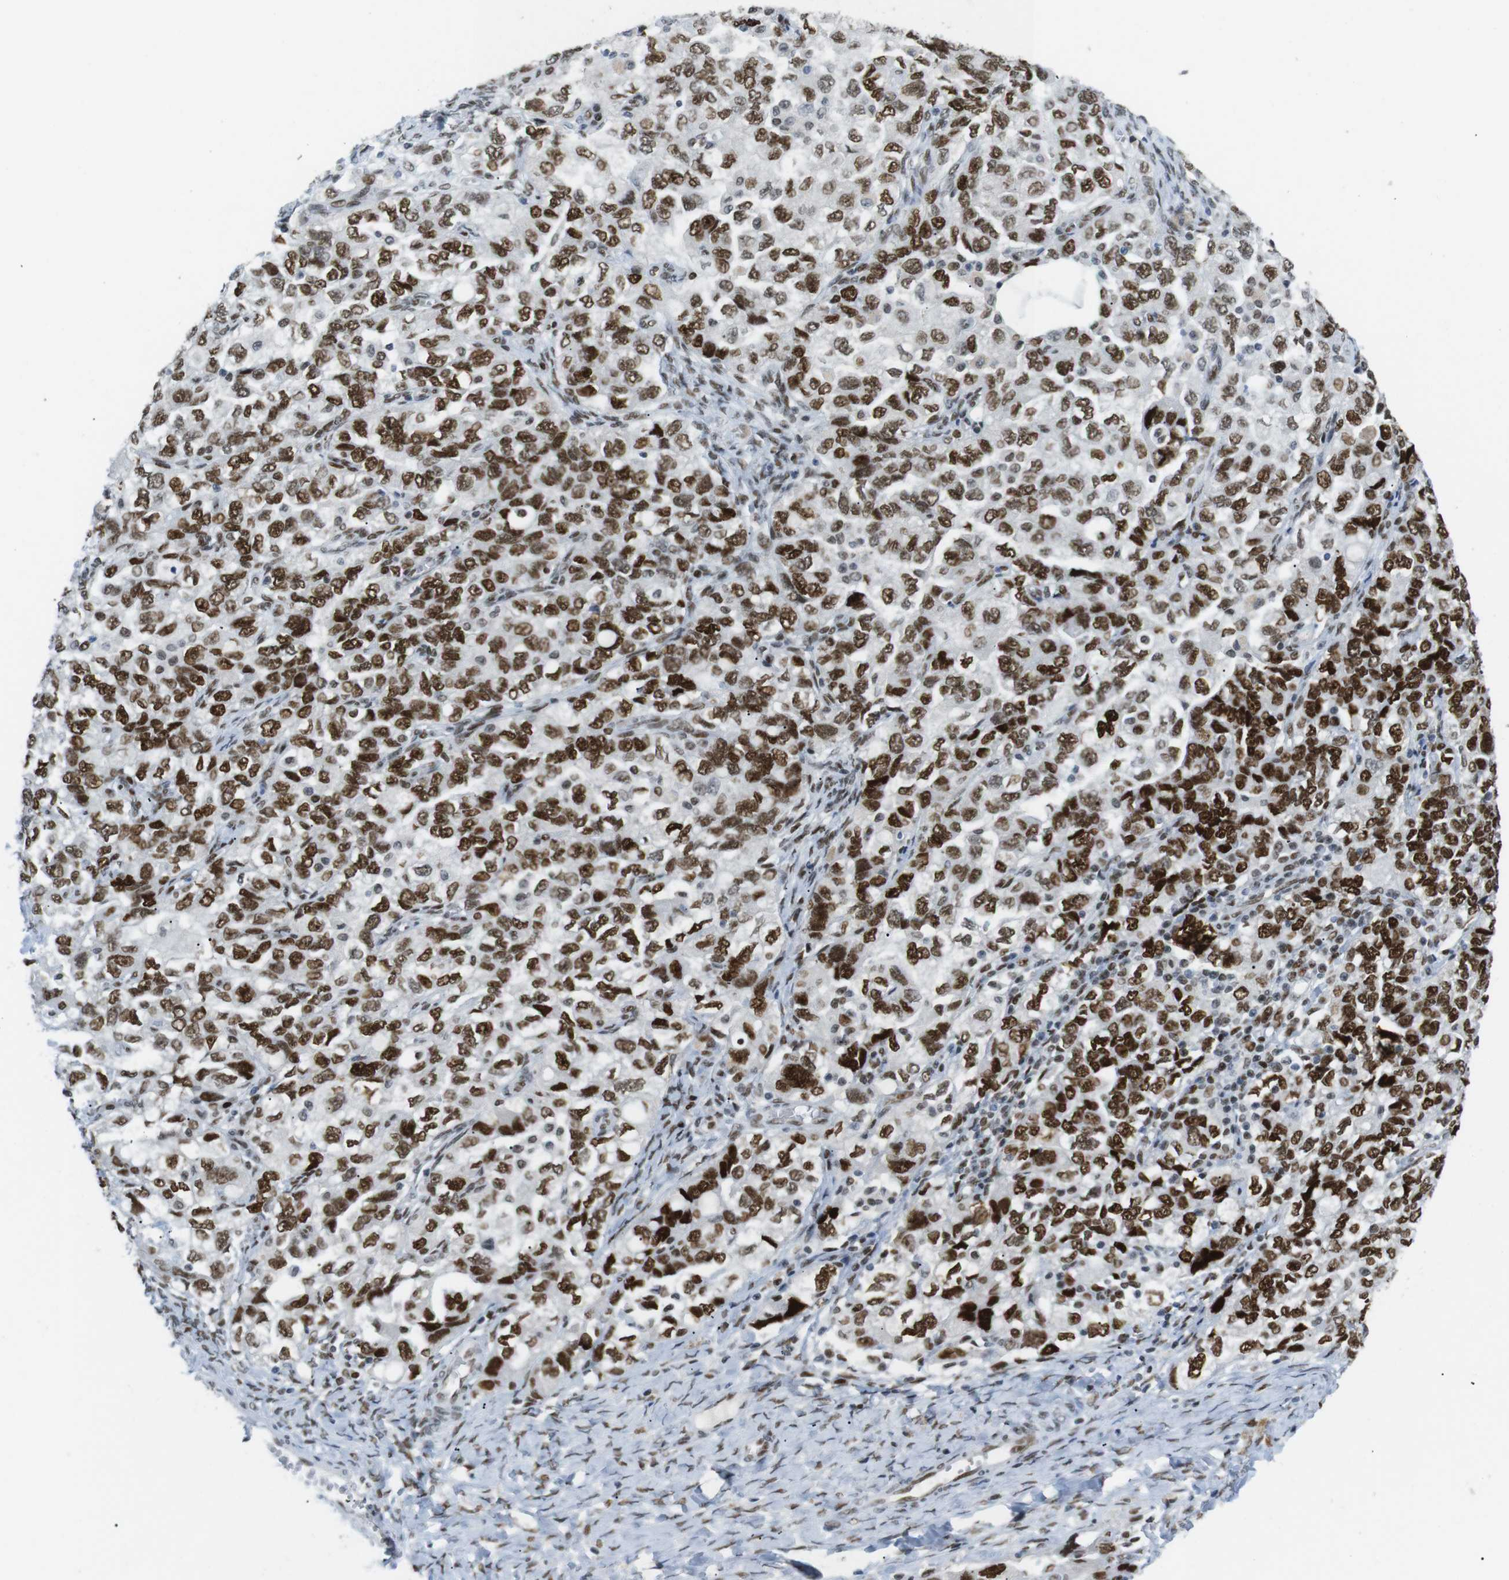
{"staining": {"intensity": "strong", "quantity": ">75%", "location": "nuclear"}, "tissue": "ovarian cancer", "cell_type": "Tumor cells", "image_type": "cancer", "snomed": [{"axis": "morphology", "description": "Carcinoma, NOS"}, {"axis": "morphology", "description": "Cystadenocarcinoma, serous, NOS"}, {"axis": "topography", "description": "Ovary"}], "caption": "Strong nuclear staining for a protein is identified in approximately >75% of tumor cells of ovarian carcinoma using immunohistochemistry.", "gene": "RIOX2", "patient": {"sex": "female", "age": 69}}